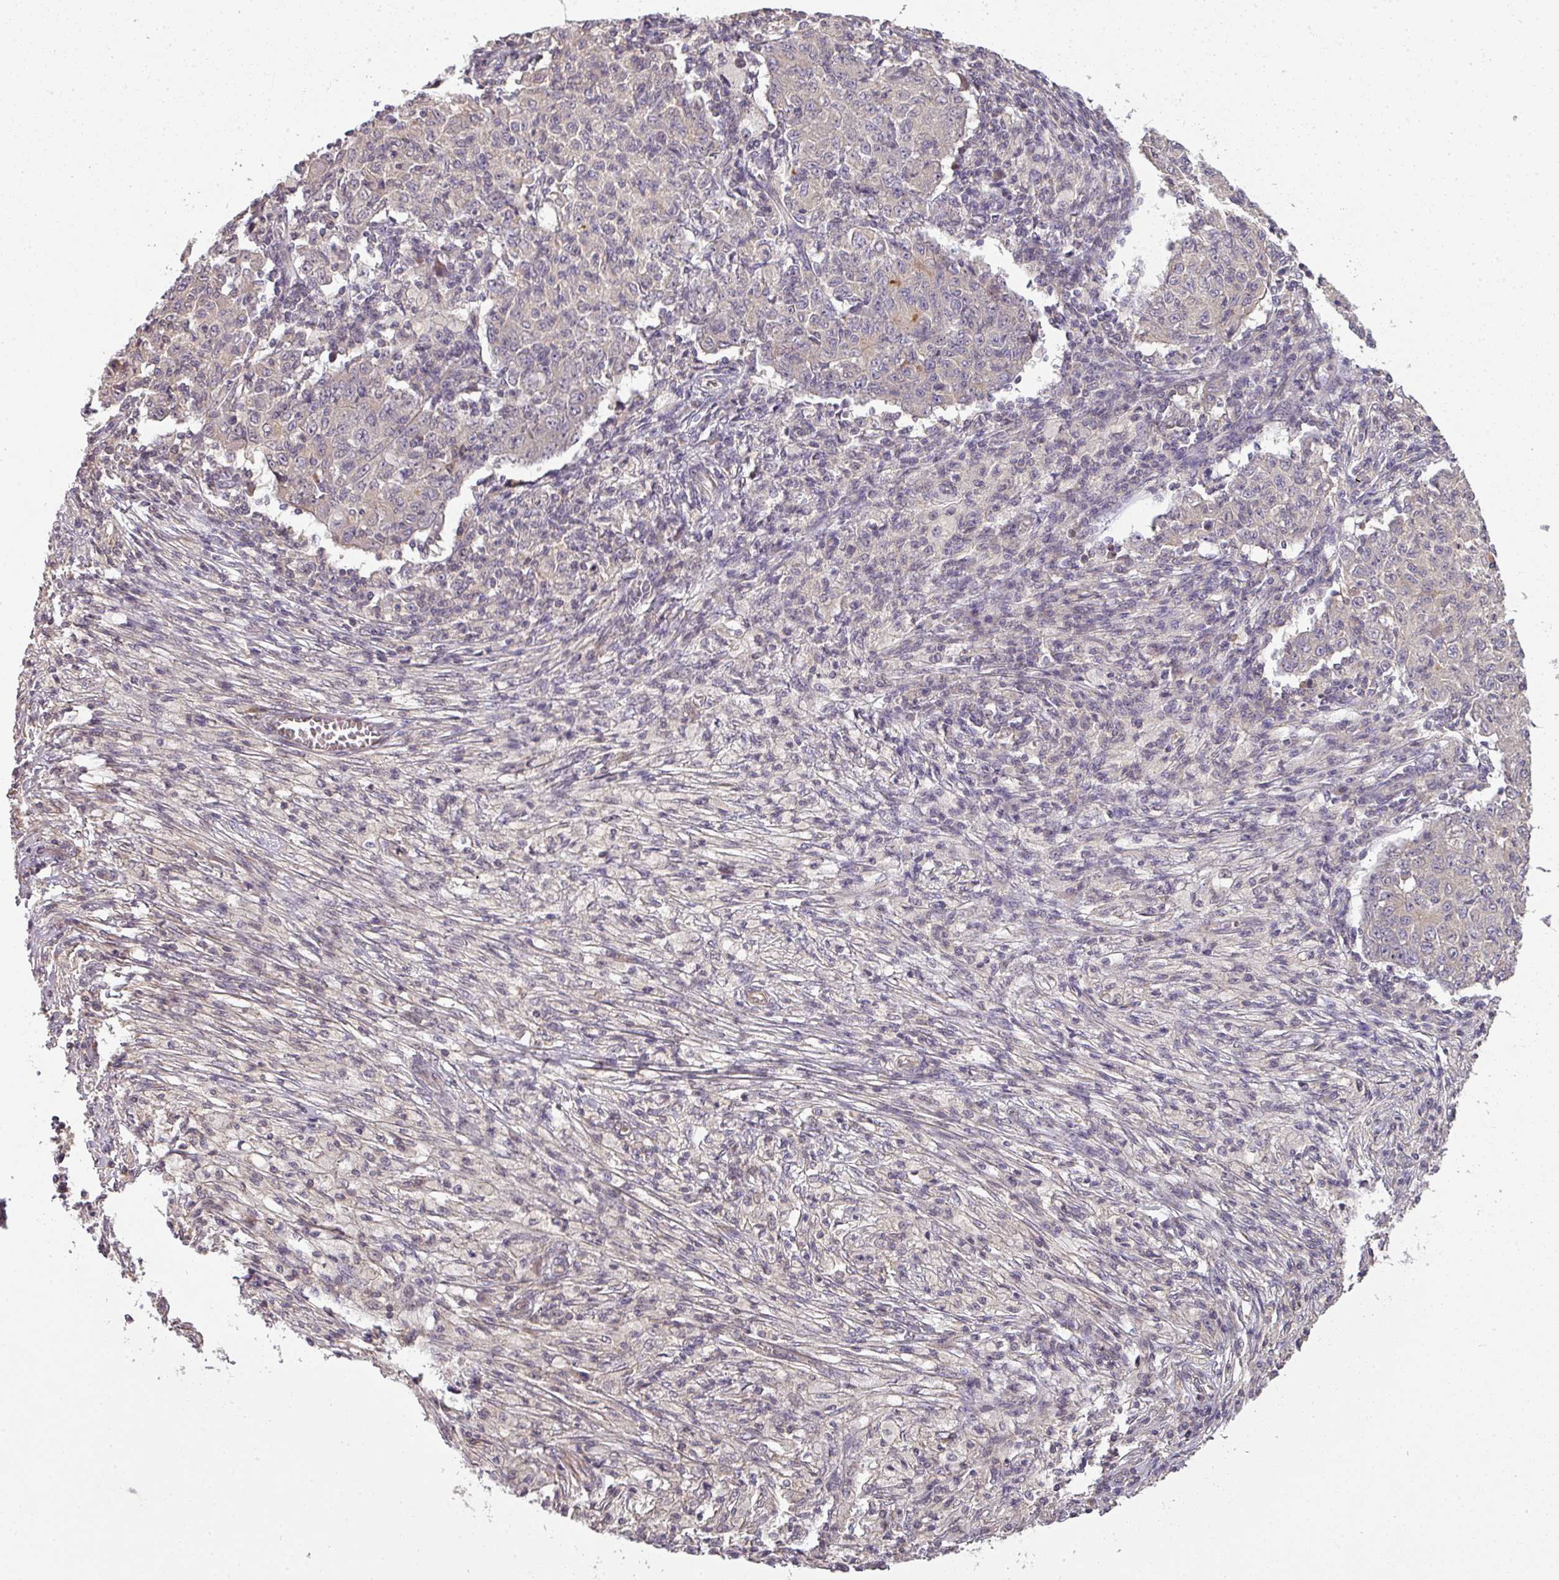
{"staining": {"intensity": "negative", "quantity": "none", "location": "none"}, "tissue": "ovarian cancer", "cell_type": "Tumor cells", "image_type": "cancer", "snomed": [{"axis": "morphology", "description": "Carcinoma, endometroid"}, {"axis": "topography", "description": "Ovary"}], "caption": "This histopathology image is of ovarian cancer stained with immunohistochemistry (IHC) to label a protein in brown with the nuclei are counter-stained blue. There is no positivity in tumor cells.", "gene": "TCL1B", "patient": {"sex": "female", "age": 42}}